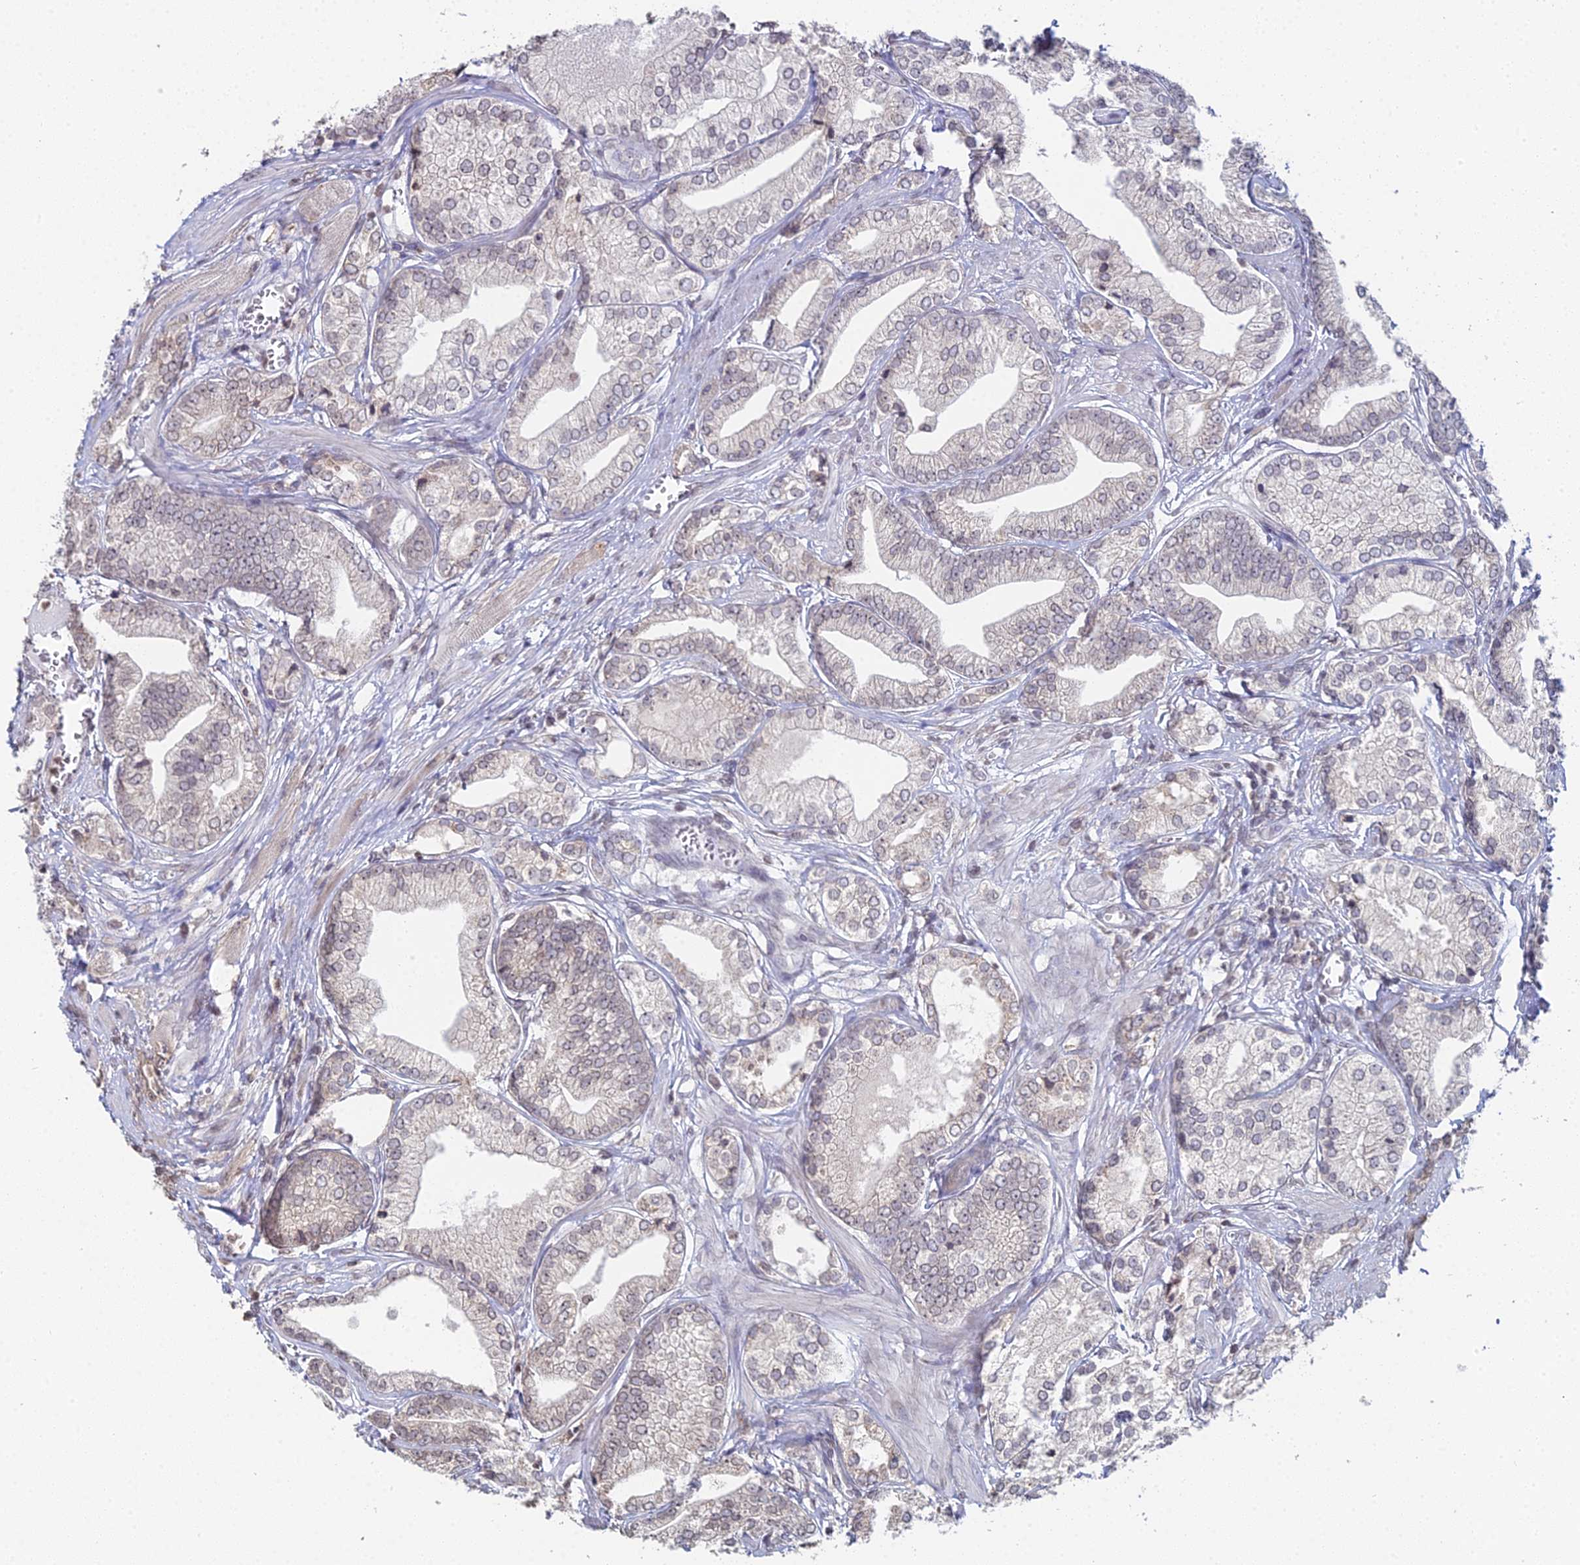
{"staining": {"intensity": "negative", "quantity": "none", "location": "none"}, "tissue": "prostate cancer", "cell_type": "Tumor cells", "image_type": "cancer", "snomed": [{"axis": "morphology", "description": "Adenocarcinoma, High grade"}, {"axis": "topography", "description": "Prostate"}], "caption": "Human prostate cancer stained for a protein using immunohistochemistry displays no expression in tumor cells.", "gene": "PRR22", "patient": {"sex": "male", "age": 50}}